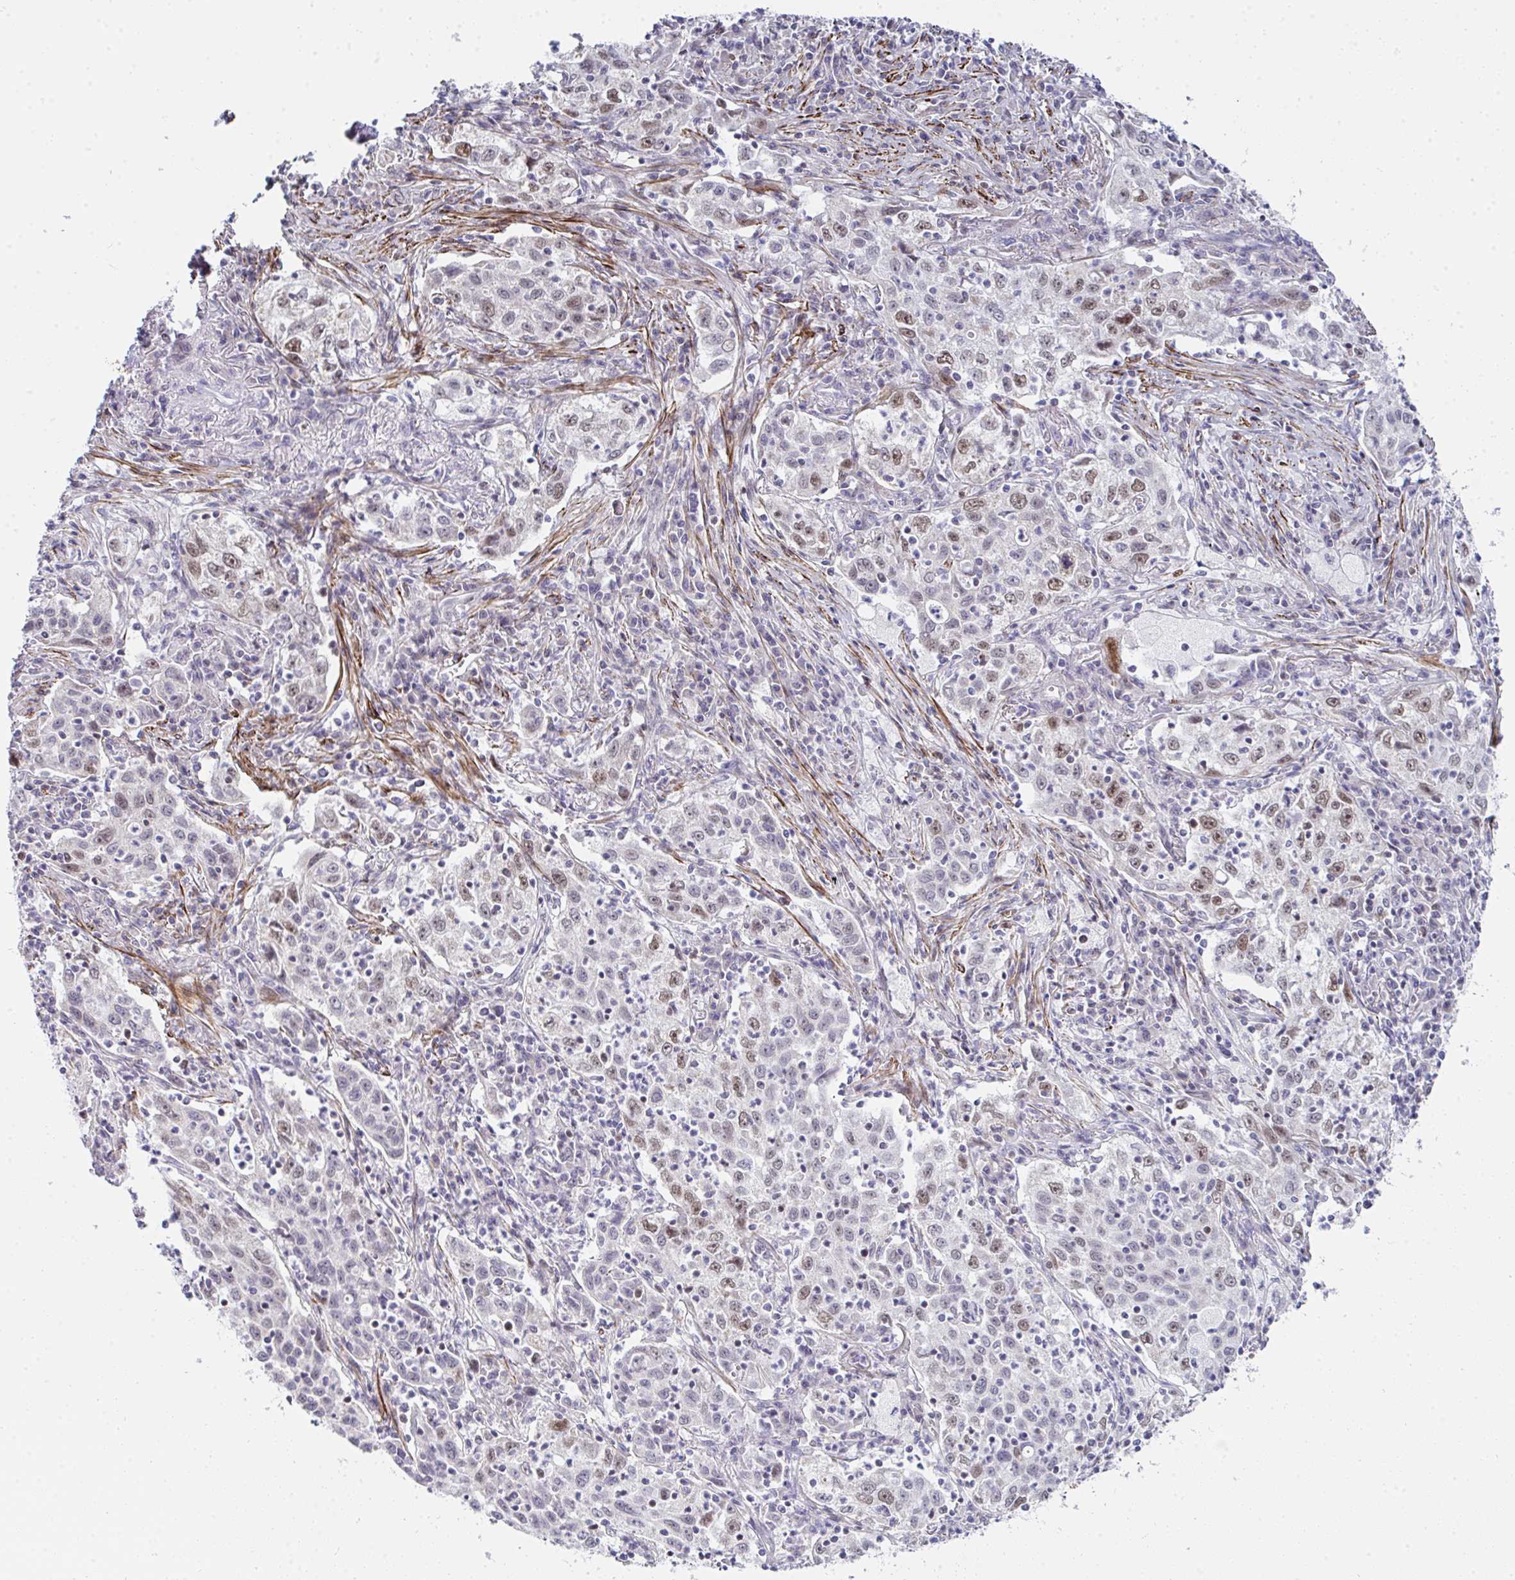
{"staining": {"intensity": "moderate", "quantity": "<25%", "location": "nuclear"}, "tissue": "lung cancer", "cell_type": "Tumor cells", "image_type": "cancer", "snomed": [{"axis": "morphology", "description": "Squamous cell carcinoma, NOS"}, {"axis": "topography", "description": "Lung"}], "caption": "Immunohistochemical staining of human lung cancer (squamous cell carcinoma) exhibits moderate nuclear protein expression in about <25% of tumor cells.", "gene": "GINS2", "patient": {"sex": "male", "age": 71}}